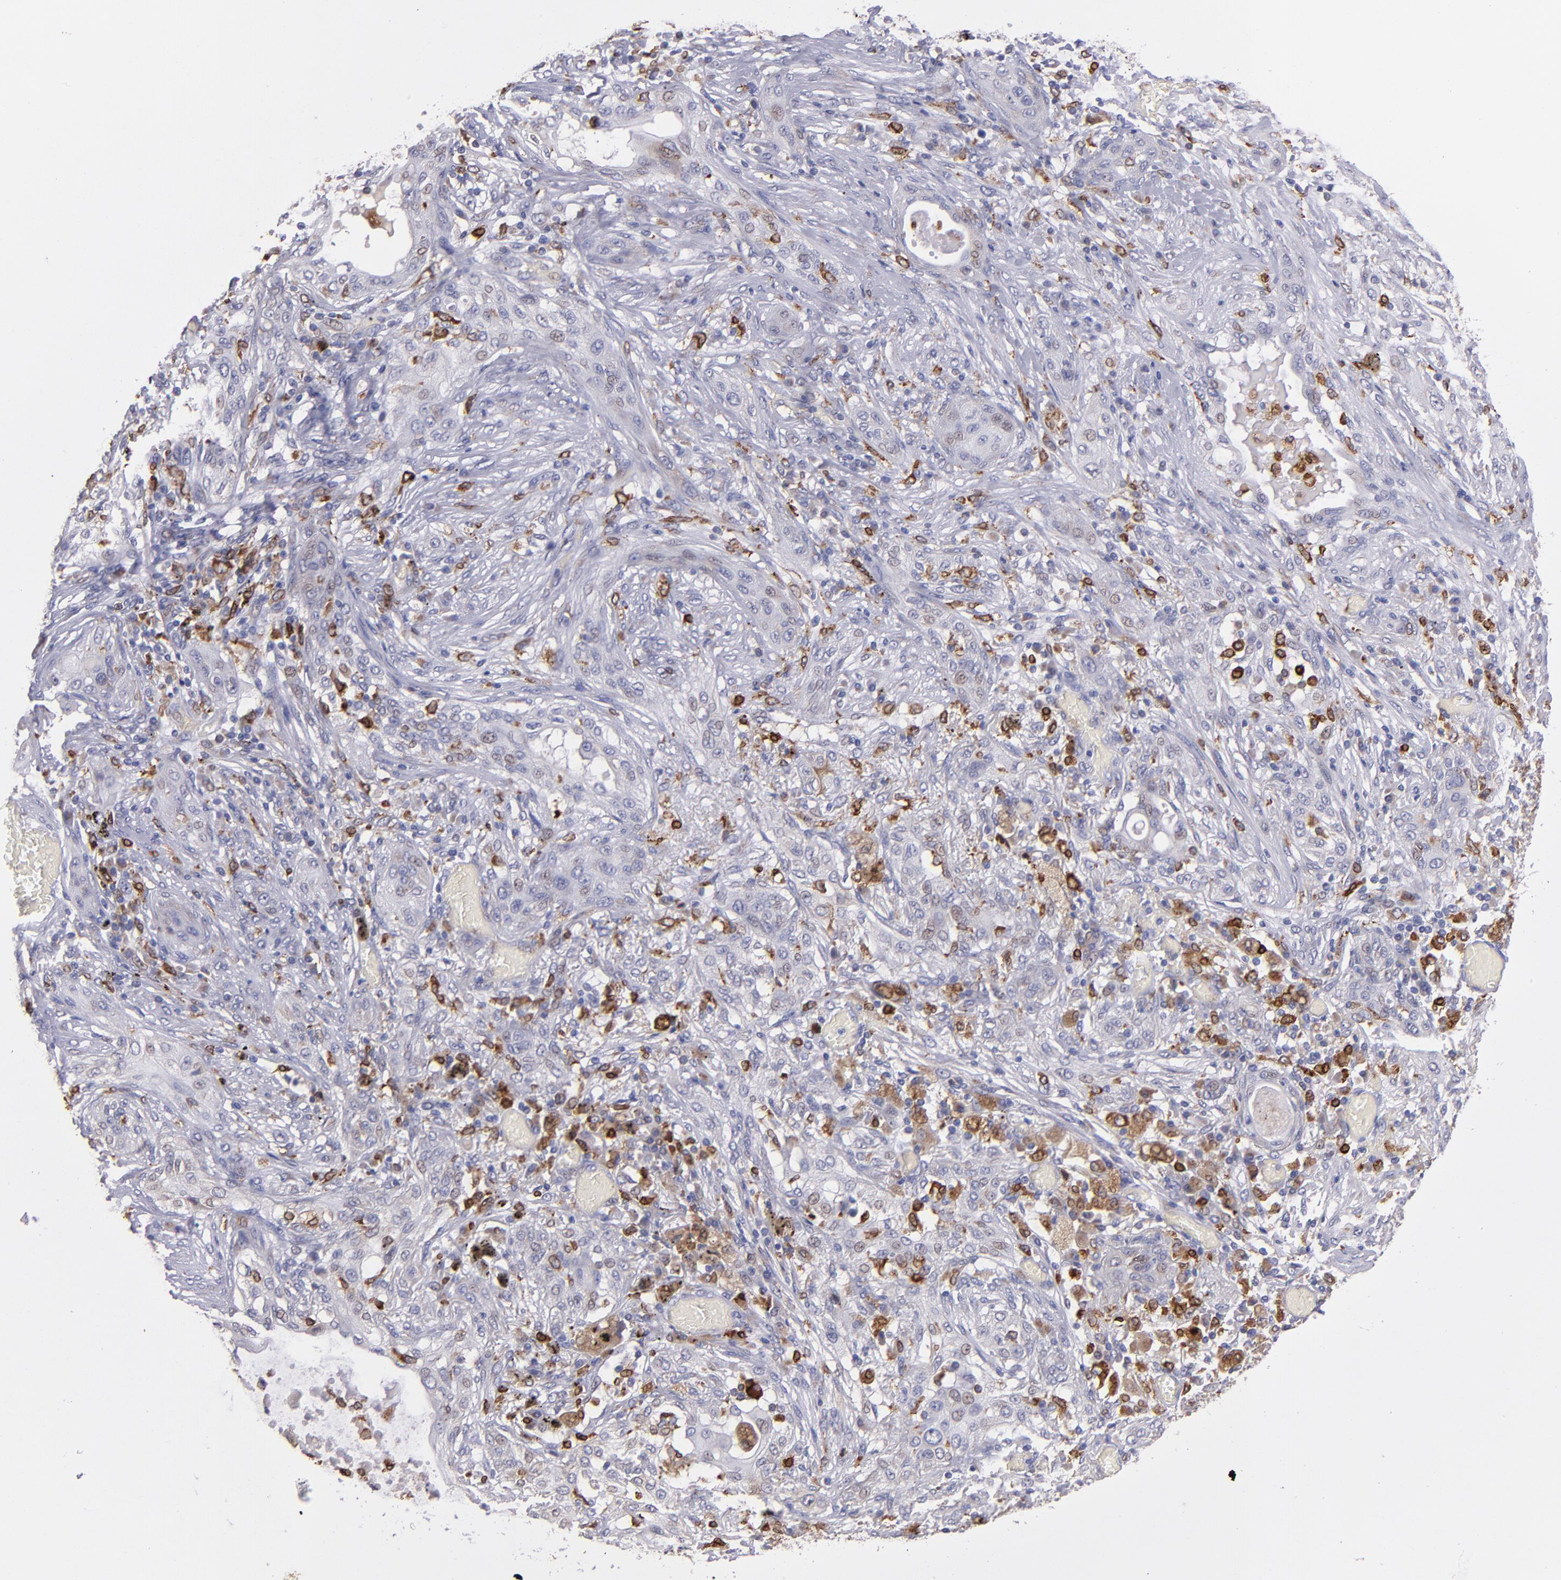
{"staining": {"intensity": "negative", "quantity": "none", "location": "none"}, "tissue": "lung cancer", "cell_type": "Tumor cells", "image_type": "cancer", "snomed": [{"axis": "morphology", "description": "Squamous cell carcinoma, NOS"}, {"axis": "topography", "description": "Lung"}], "caption": "The image reveals no significant expression in tumor cells of squamous cell carcinoma (lung).", "gene": "PTGS1", "patient": {"sex": "female", "age": 47}}